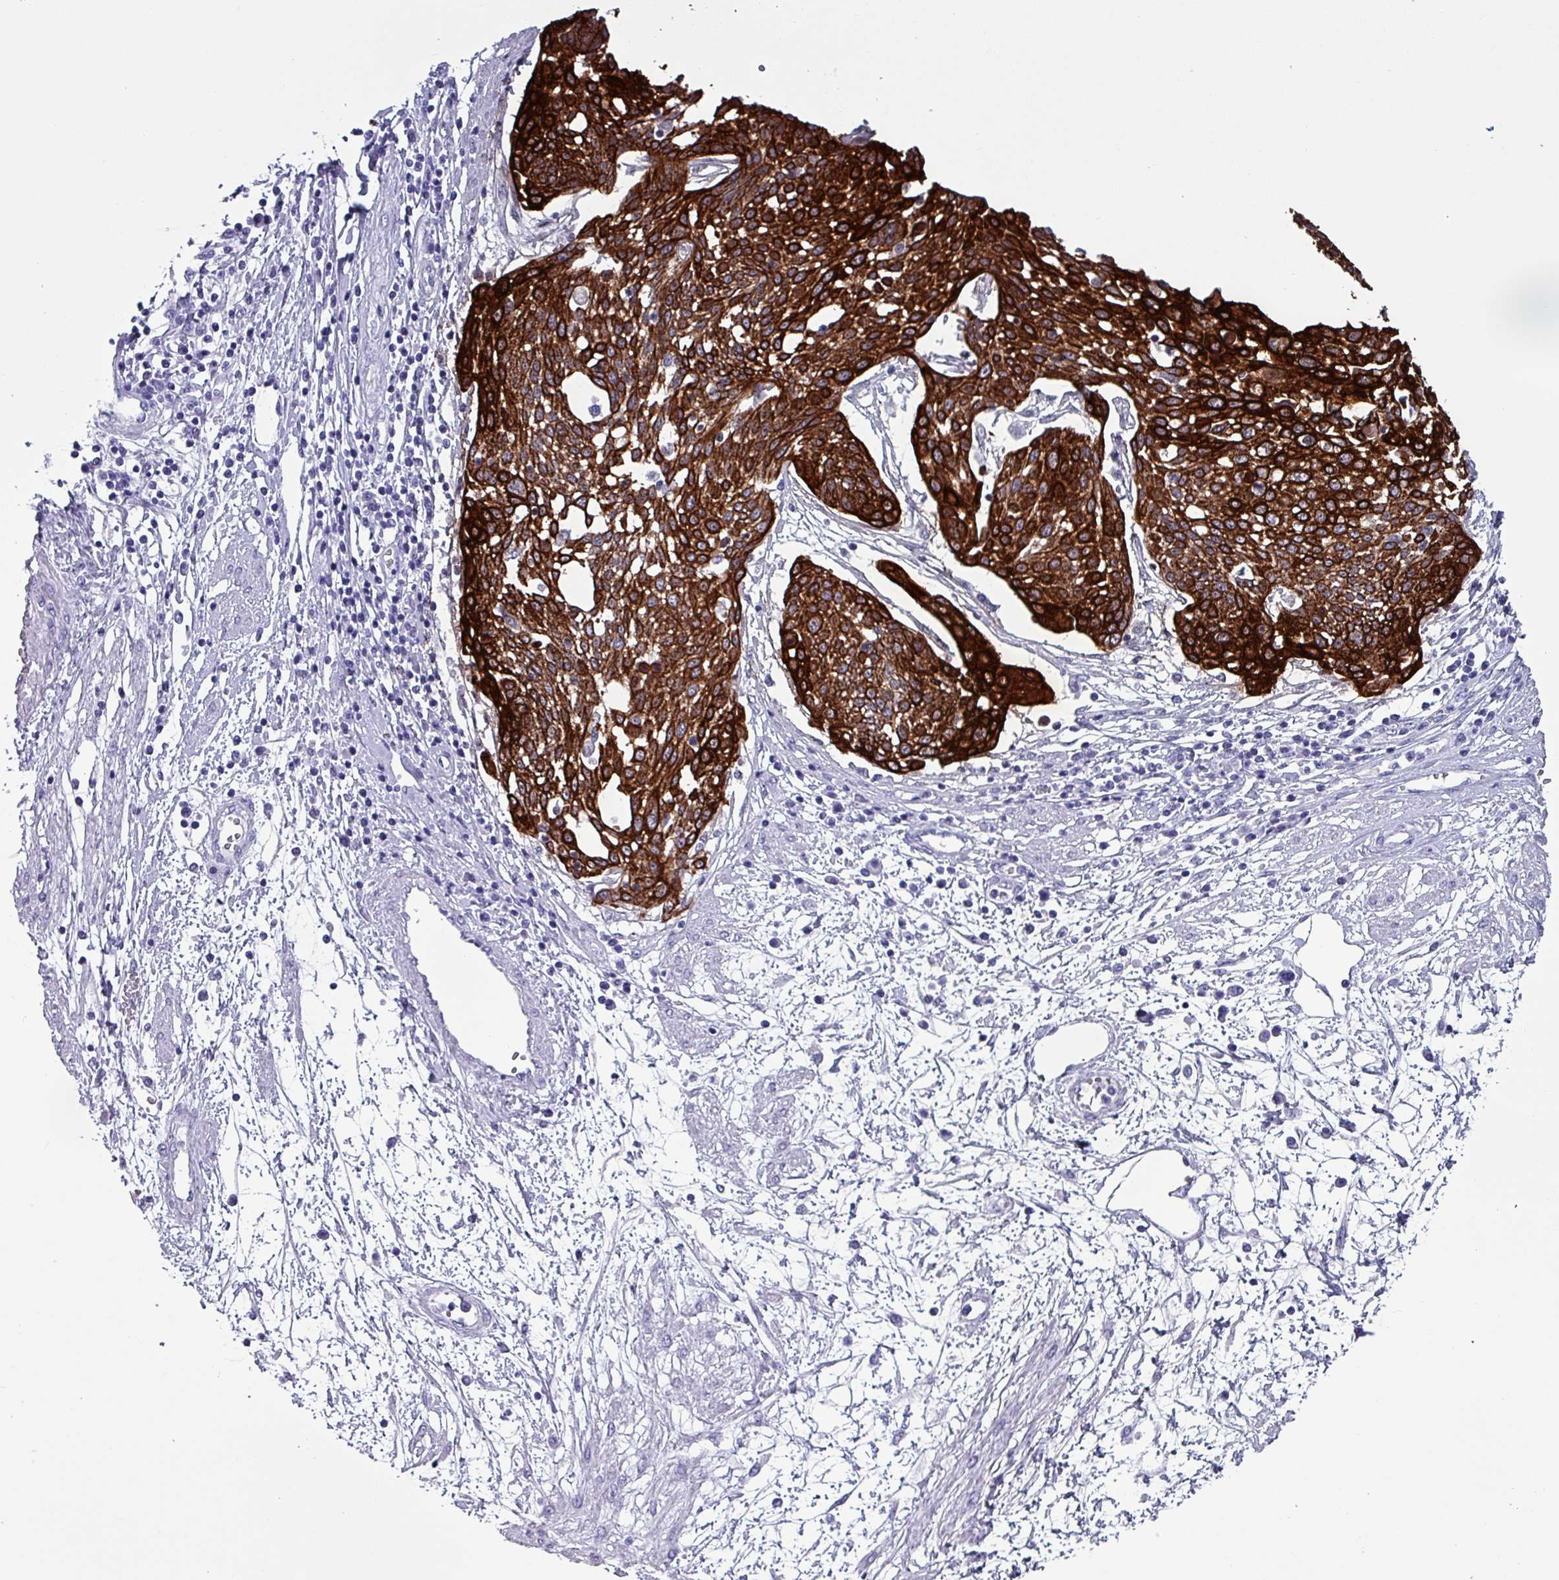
{"staining": {"intensity": "strong", "quantity": ">75%", "location": "cytoplasmic/membranous"}, "tissue": "cervical cancer", "cell_type": "Tumor cells", "image_type": "cancer", "snomed": [{"axis": "morphology", "description": "Squamous cell carcinoma, NOS"}, {"axis": "topography", "description": "Cervix"}], "caption": "Human cervical squamous cell carcinoma stained with a protein marker shows strong staining in tumor cells.", "gene": "KRT6C", "patient": {"sex": "female", "age": 34}}